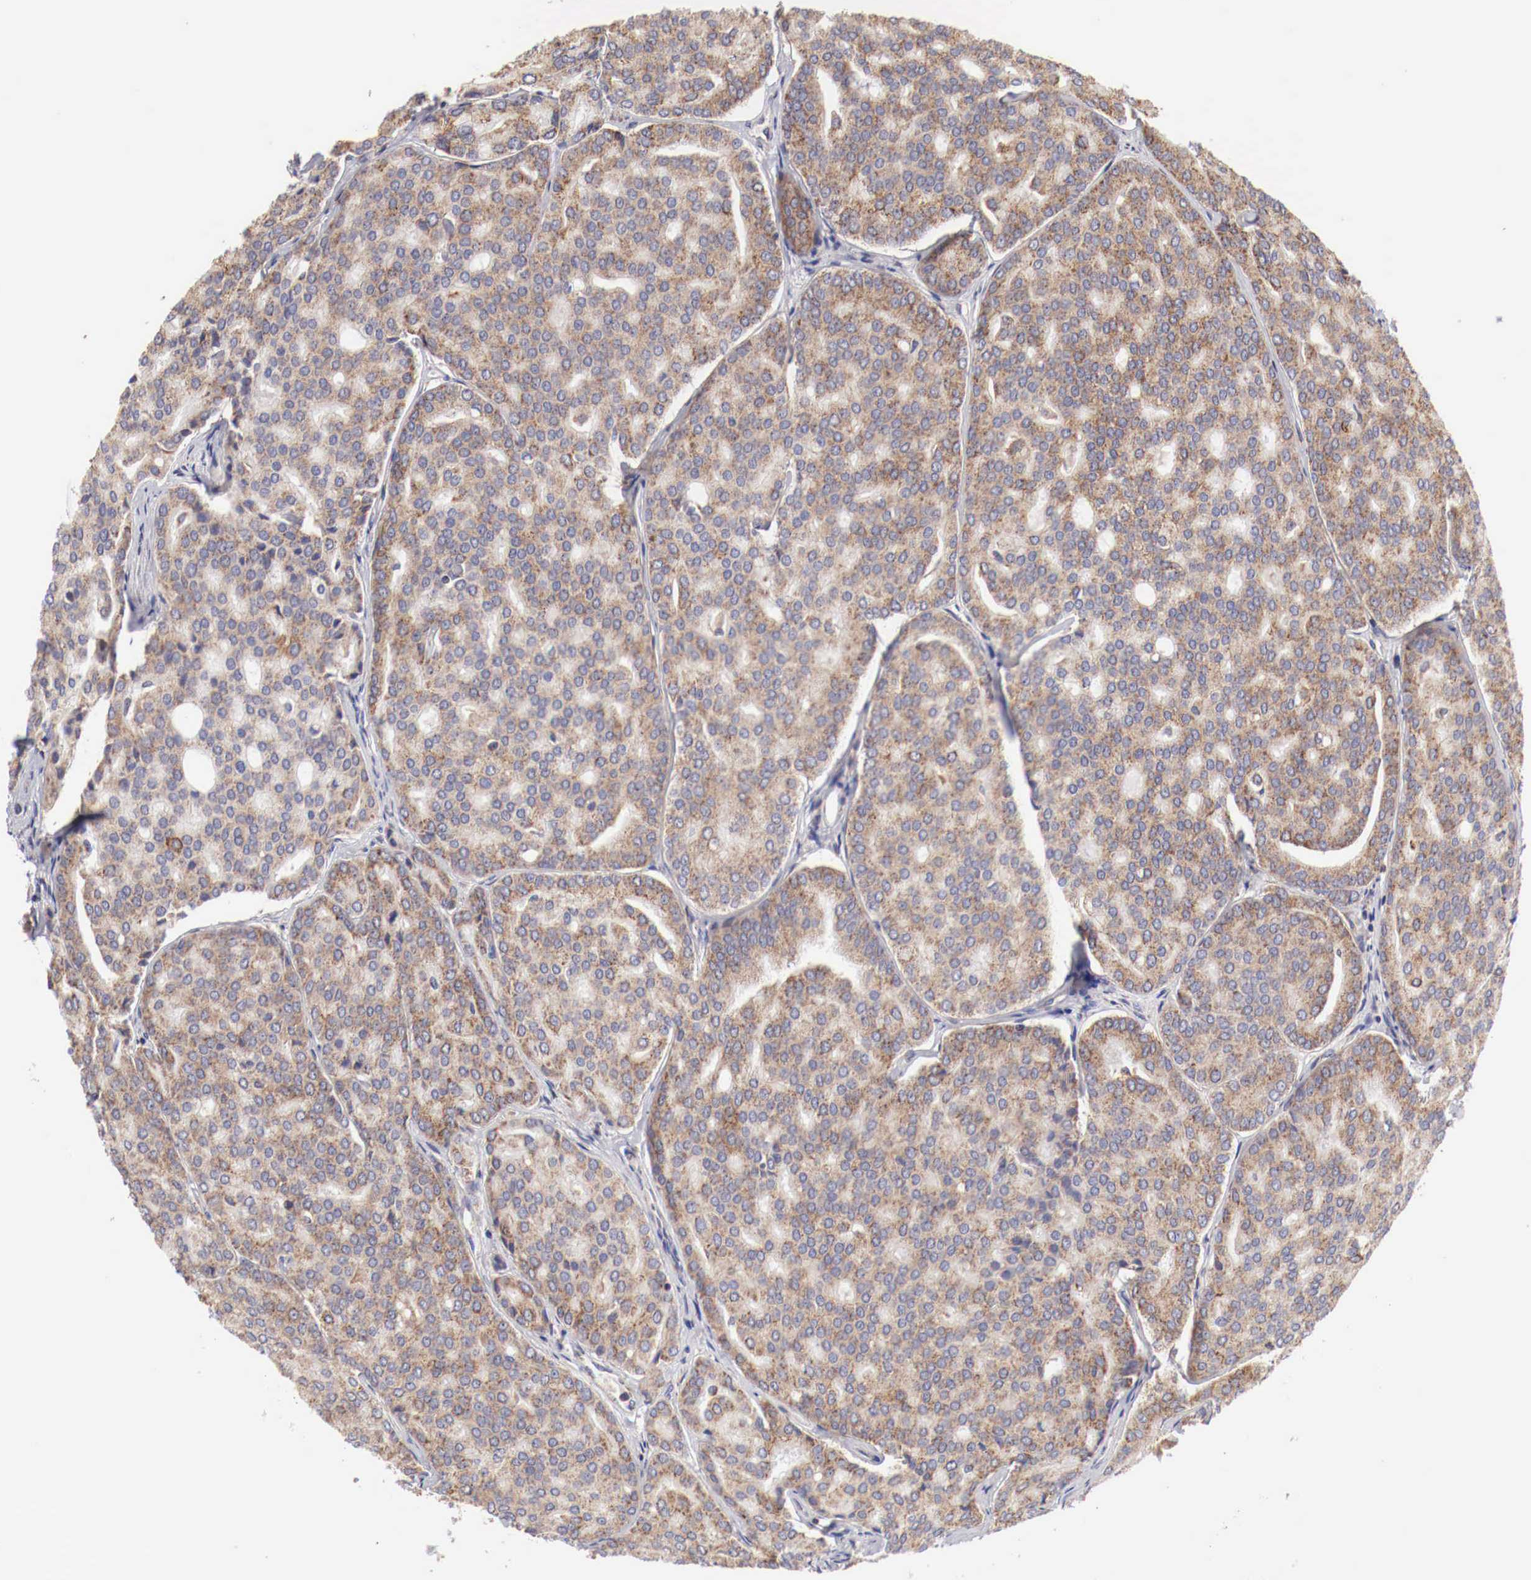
{"staining": {"intensity": "strong", "quantity": ">75%", "location": "cytoplasmic/membranous"}, "tissue": "prostate cancer", "cell_type": "Tumor cells", "image_type": "cancer", "snomed": [{"axis": "morphology", "description": "Adenocarcinoma, High grade"}, {"axis": "topography", "description": "Prostate"}], "caption": "The photomicrograph demonstrates a brown stain indicating the presence of a protein in the cytoplasmic/membranous of tumor cells in prostate cancer.", "gene": "XPNPEP3", "patient": {"sex": "male", "age": 64}}